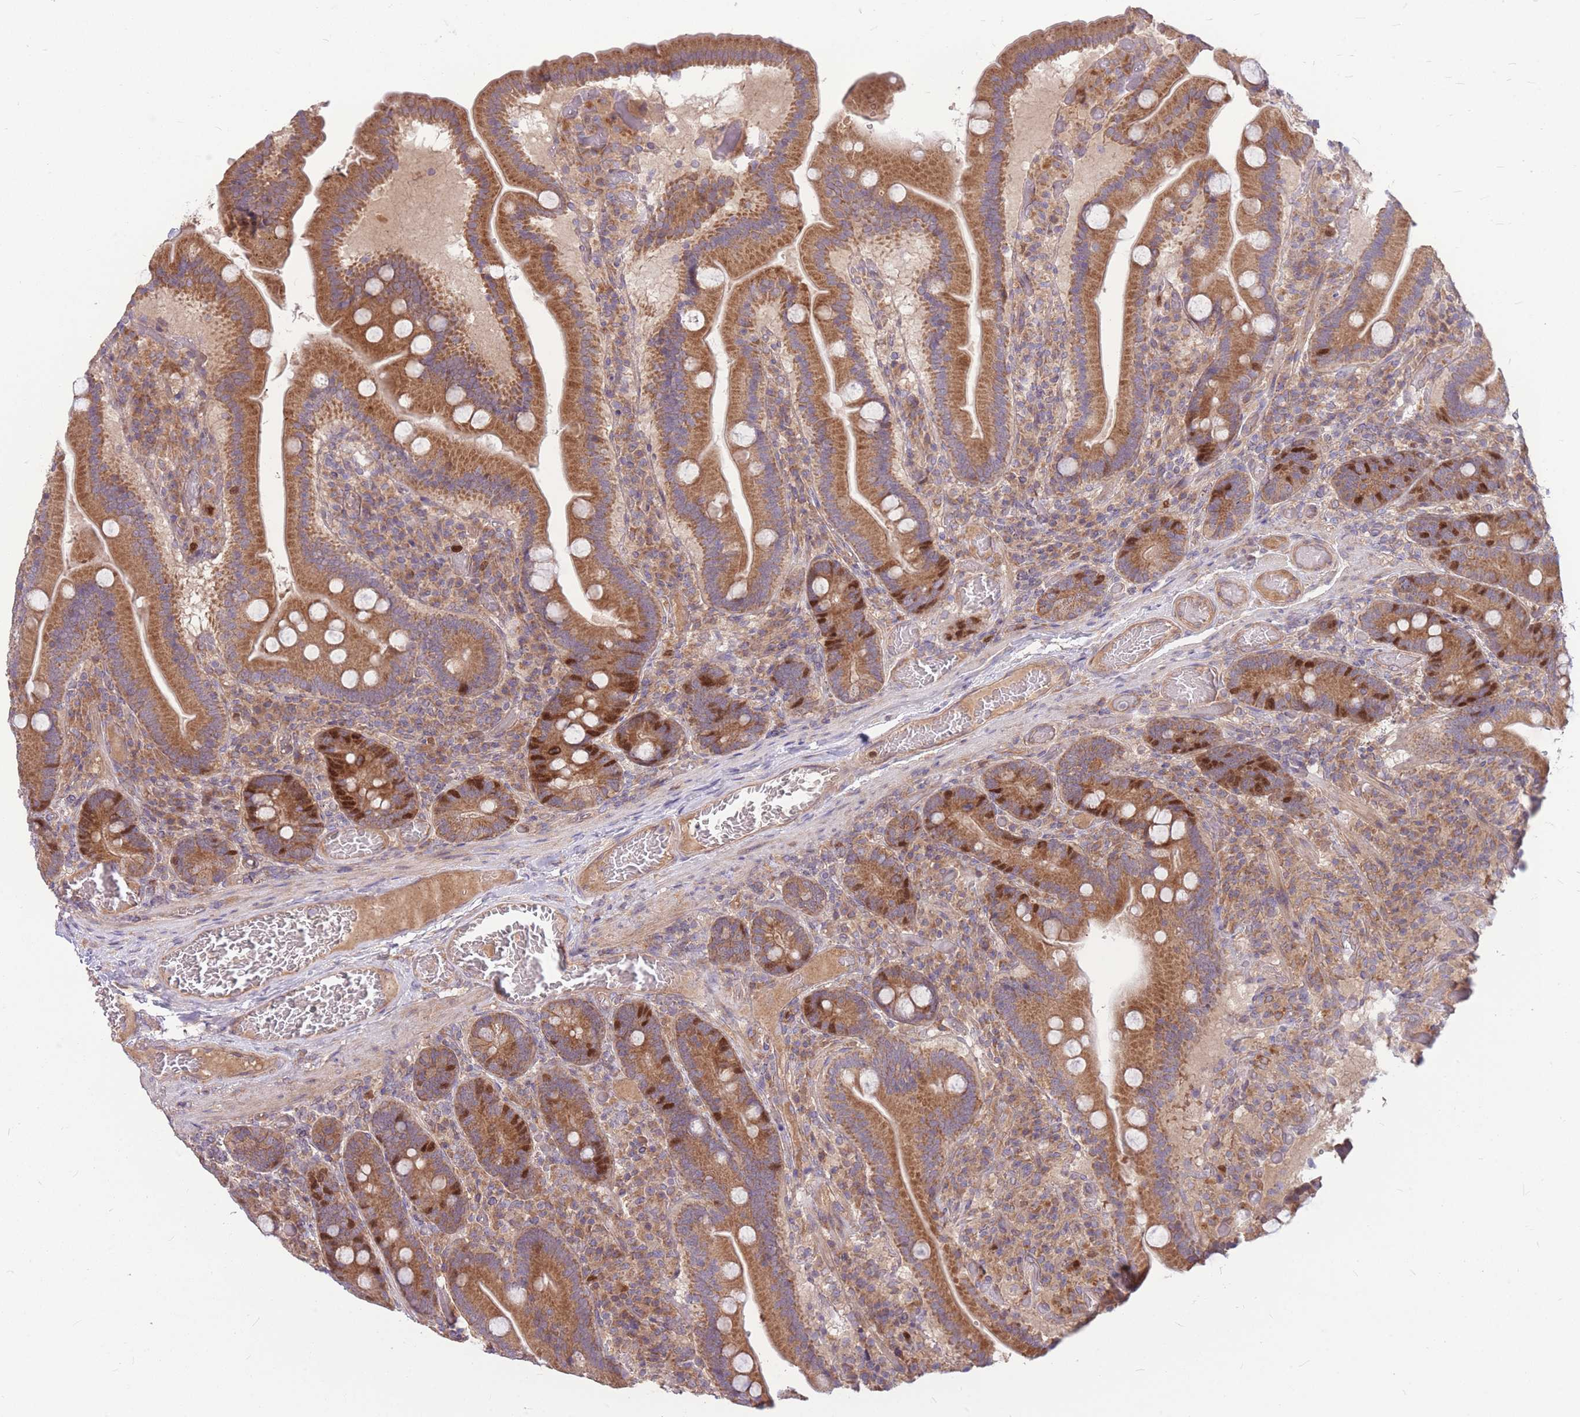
{"staining": {"intensity": "strong", "quantity": ">75%", "location": "cytoplasmic/membranous,nuclear"}, "tissue": "duodenum", "cell_type": "Glandular cells", "image_type": "normal", "snomed": [{"axis": "morphology", "description": "Normal tissue, NOS"}, {"axis": "topography", "description": "Duodenum"}], "caption": "Immunohistochemical staining of normal human duodenum displays high levels of strong cytoplasmic/membranous,nuclear expression in approximately >75% of glandular cells.", "gene": "GMNN", "patient": {"sex": "female", "age": 62}}